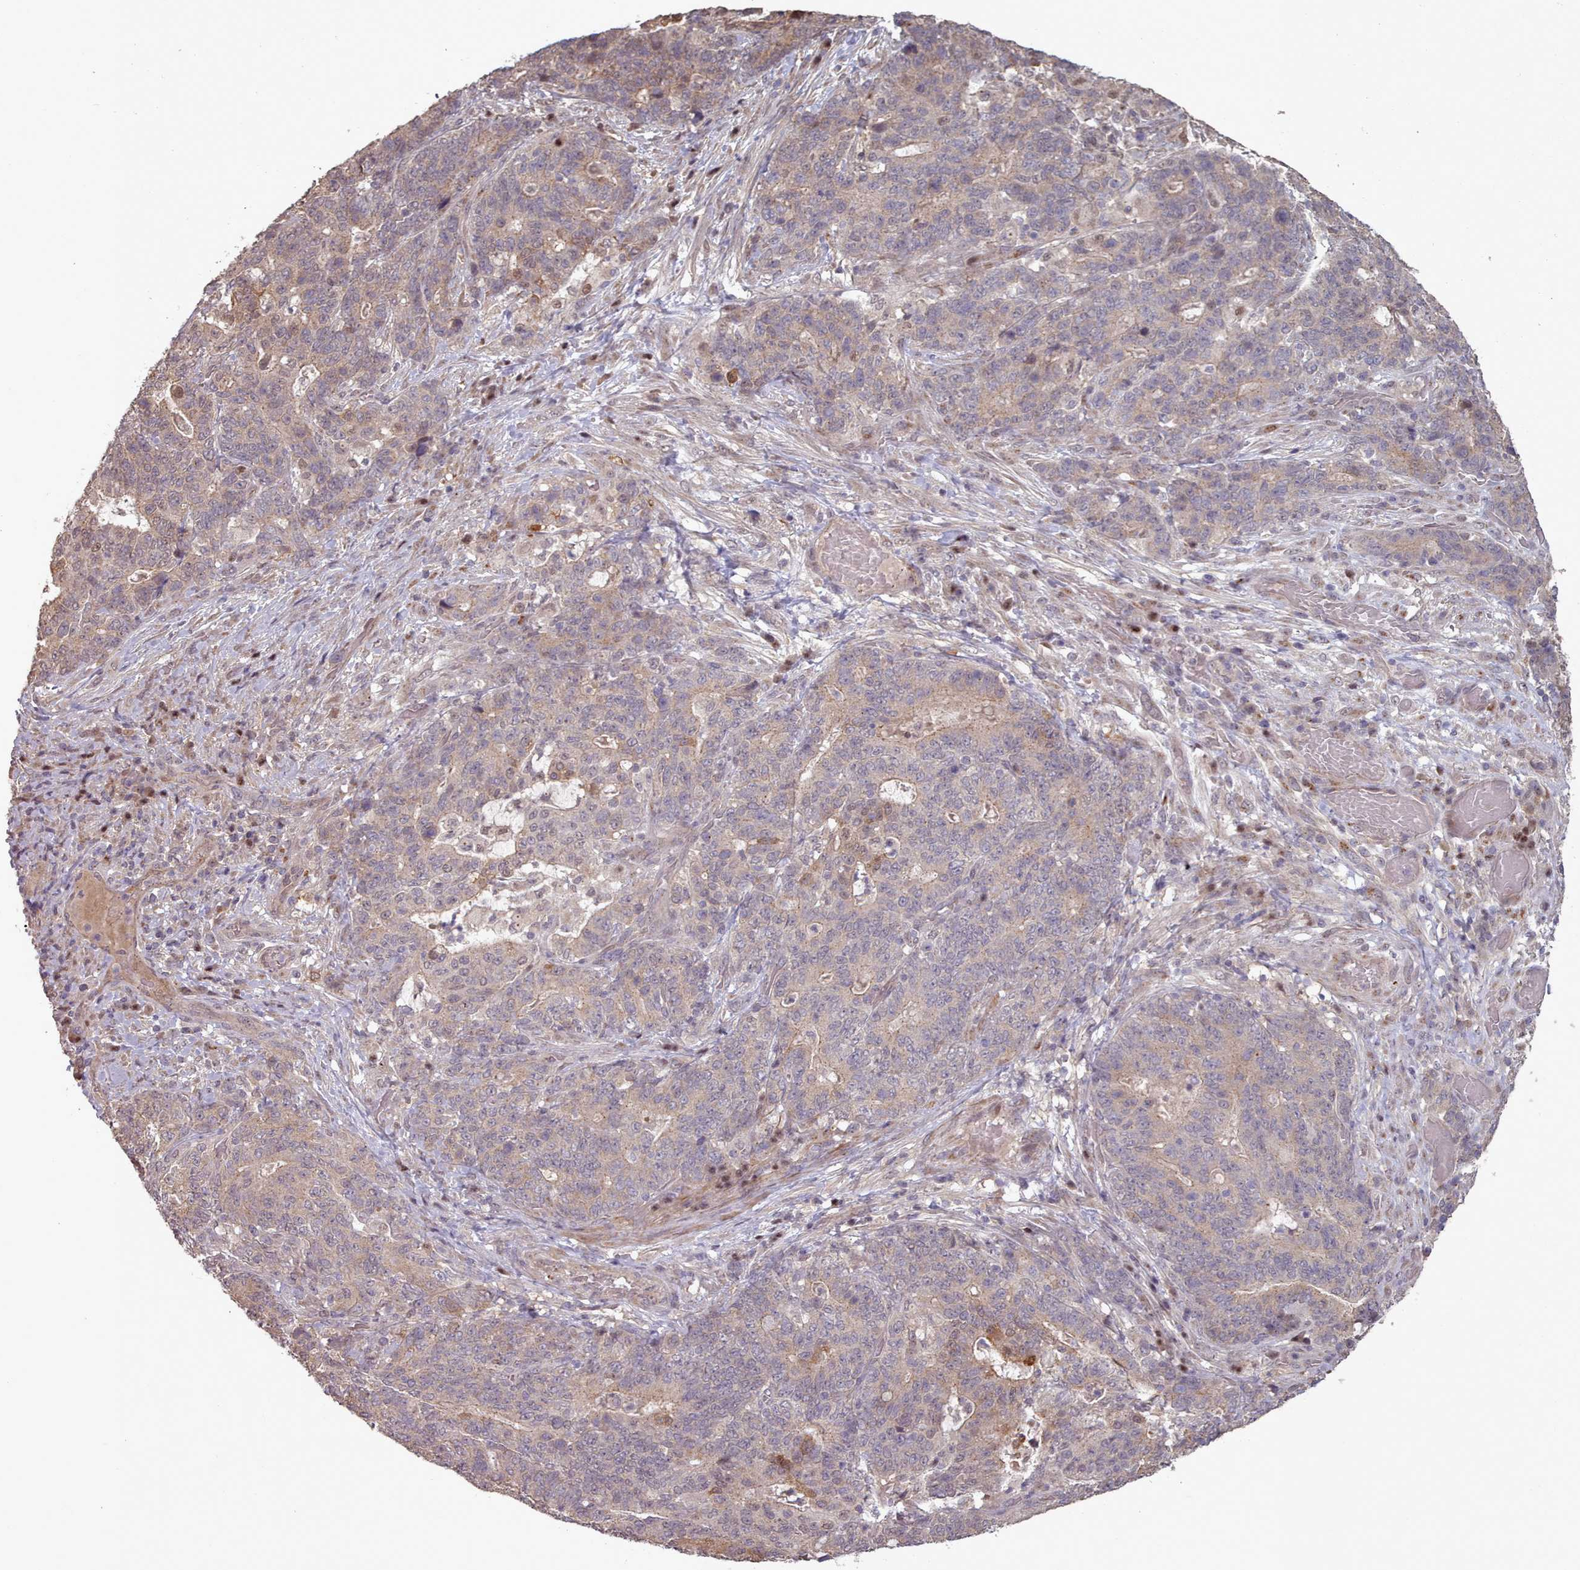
{"staining": {"intensity": "moderate", "quantity": "<25%", "location": "cytoplasmic/membranous,nuclear"}, "tissue": "stomach cancer", "cell_type": "Tumor cells", "image_type": "cancer", "snomed": [{"axis": "morphology", "description": "Normal tissue, NOS"}, {"axis": "morphology", "description": "Adenocarcinoma, NOS"}, {"axis": "topography", "description": "Stomach"}], "caption": "The micrograph shows immunohistochemical staining of stomach adenocarcinoma. There is moderate cytoplasmic/membranous and nuclear expression is present in about <25% of tumor cells. The protein of interest is stained brown, and the nuclei are stained in blue (DAB (3,3'-diaminobenzidine) IHC with brightfield microscopy, high magnification).", "gene": "ERCC6L", "patient": {"sex": "female", "age": 64}}